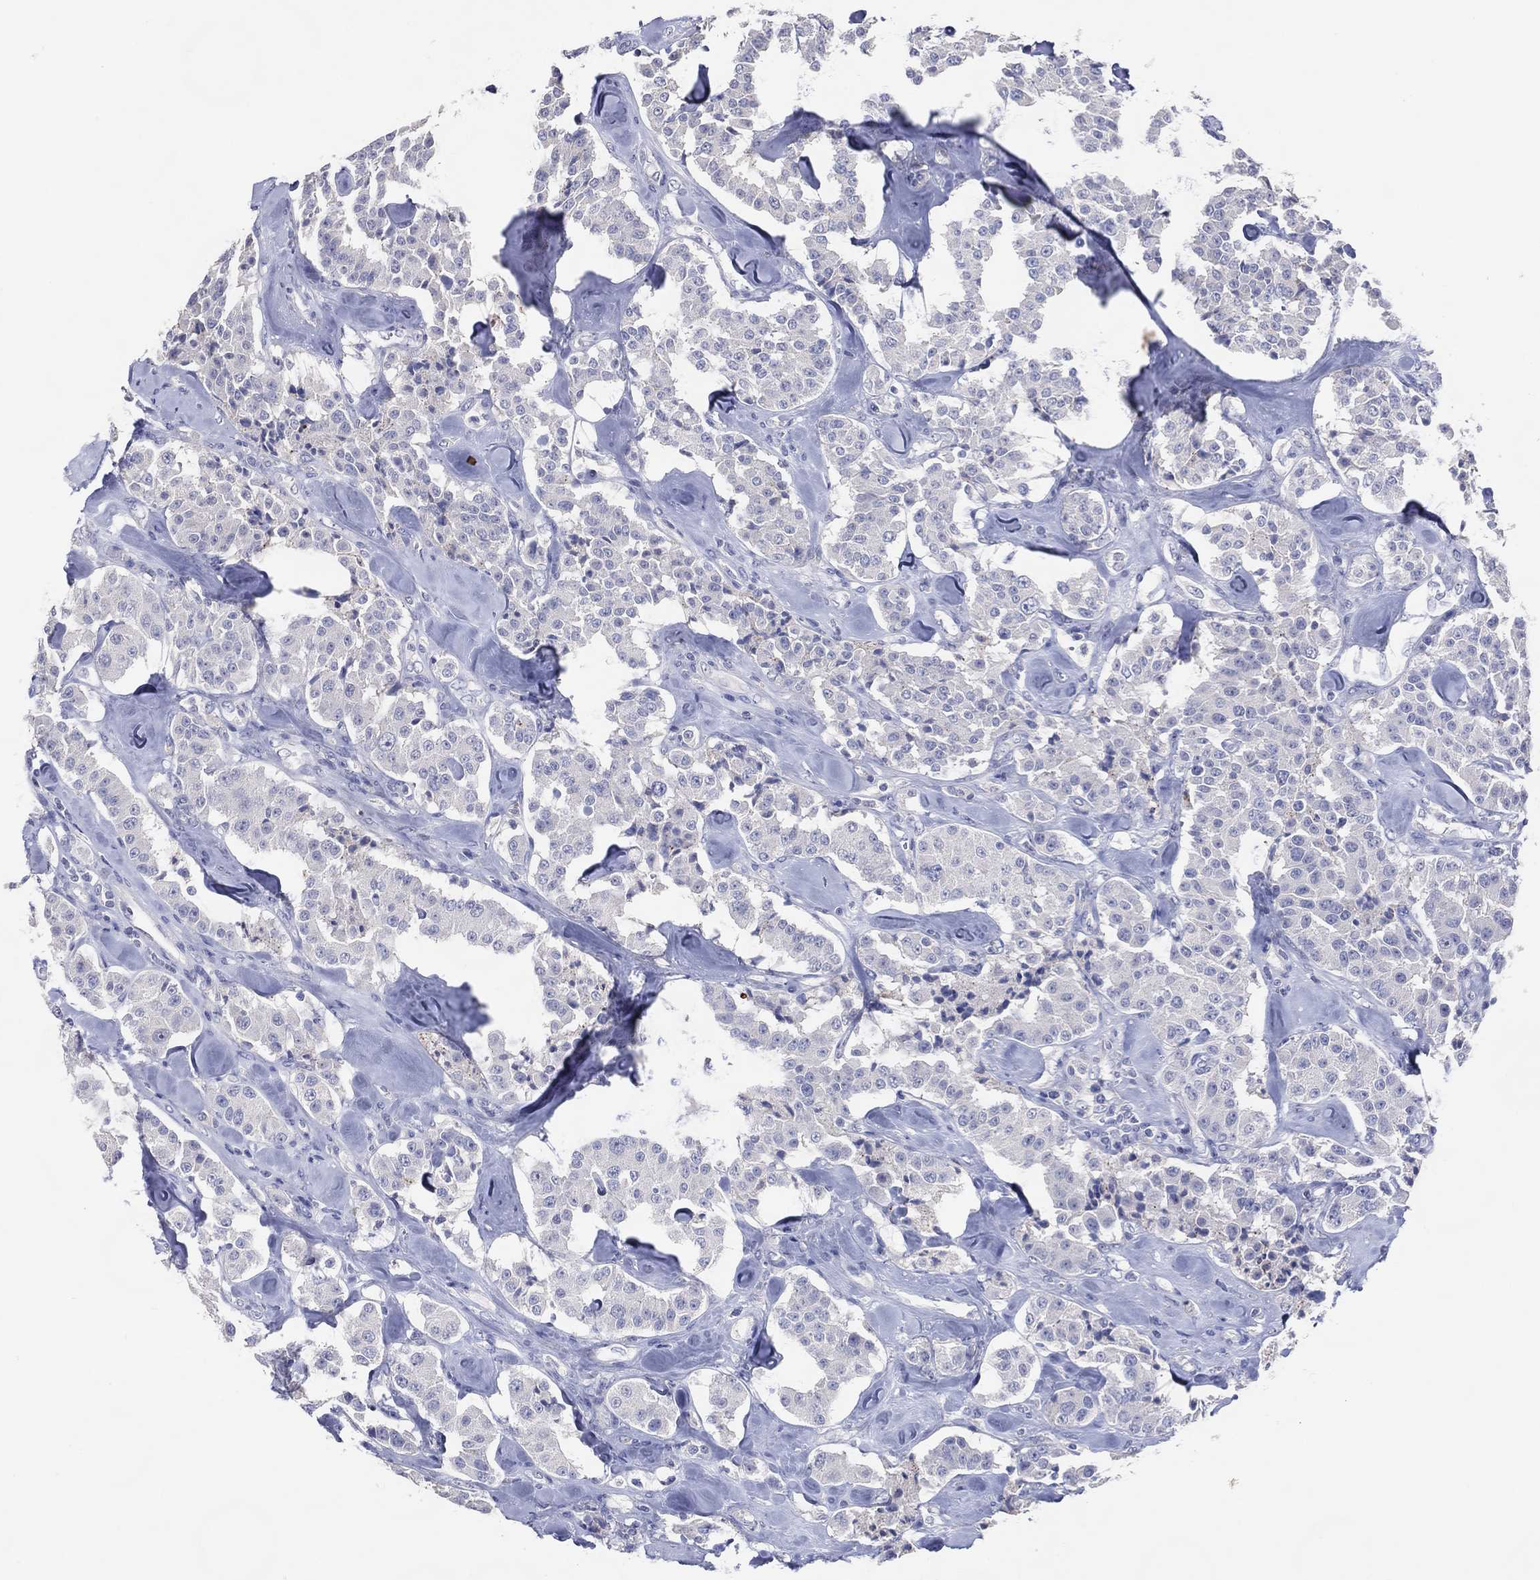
{"staining": {"intensity": "negative", "quantity": "none", "location": "none"}, "tissue": "carcinoid", "cell_type": "Tumor cells", "image_type": "cancer", "snomed": [{"axis": "morphology", "description": "Carcinoid, malignant, NOS"}, {"axis": "topography", "description": "Pancreas"}], "caption": "DAB immunohistochemical staining of human carcinoid reveals no significant staining in tumor cells.", "gene": "DNAH6", "patient": {"sex": "male", "age": 41}}